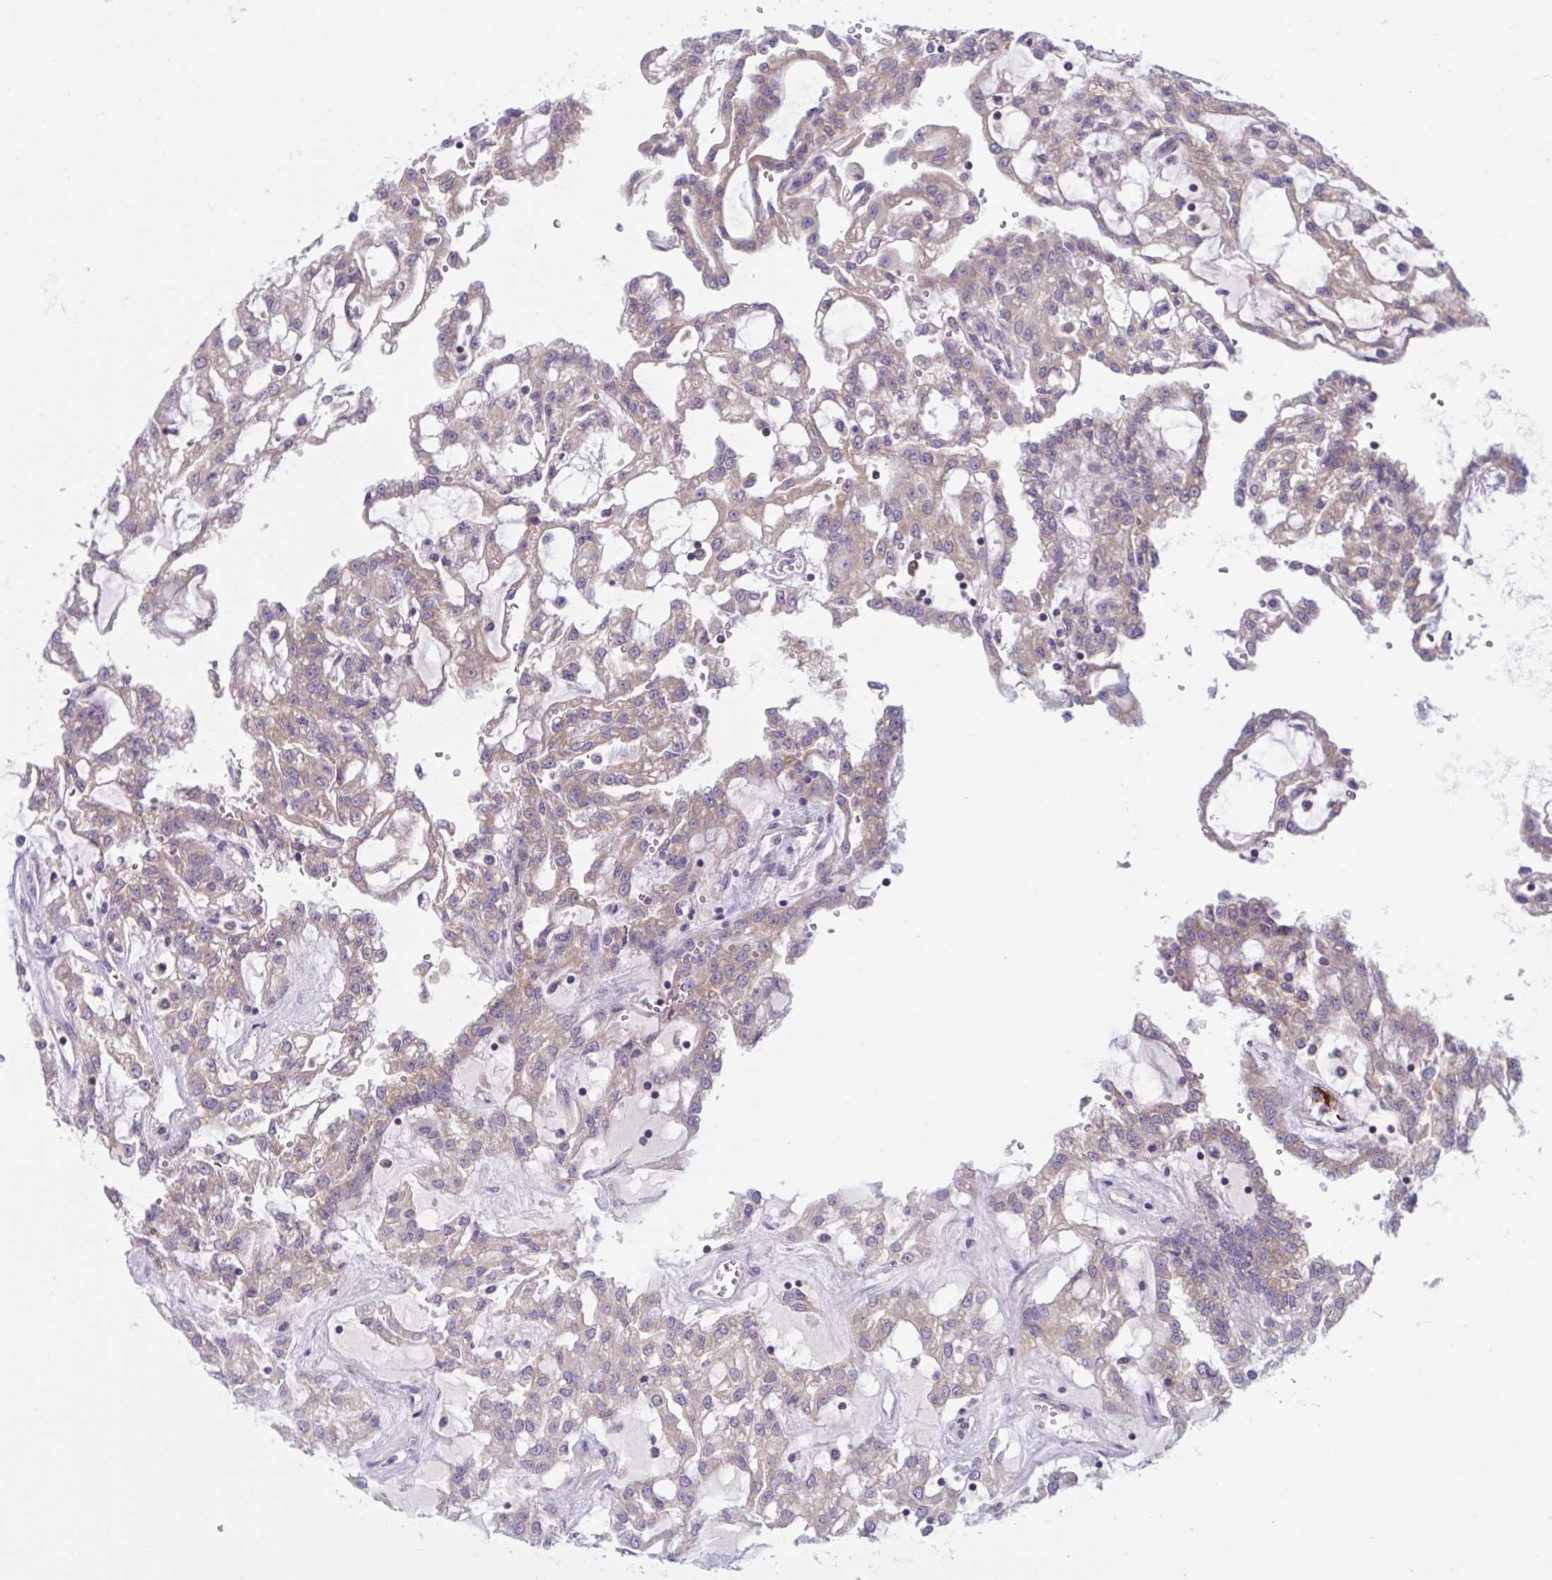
{"staining": {"intensity": "weak", "quantity": "25%-75%", "location": "cytoplasmic/membranous"}, "tissue": "renal cancer", "cell_type": "Tumor cells", "image_type": "cancer", "snomed": [{"axis": "morphology", "description": "Adenocarcinoma, NOS"}, {"axis": "topography", "description": "Kidney"}], "caption": "The histopathology image demonstrates immunohistochemical staining of renal cancer (adenocarcinoma). There is weak cytoplasmic/membranous staining is present in about 25%-75% of tumor cells. (DAB IHC, brown staining for protein, blue staining for nuclei).", "gene": "WNT9B", "patient": {"sex": "male", "age": 63}}